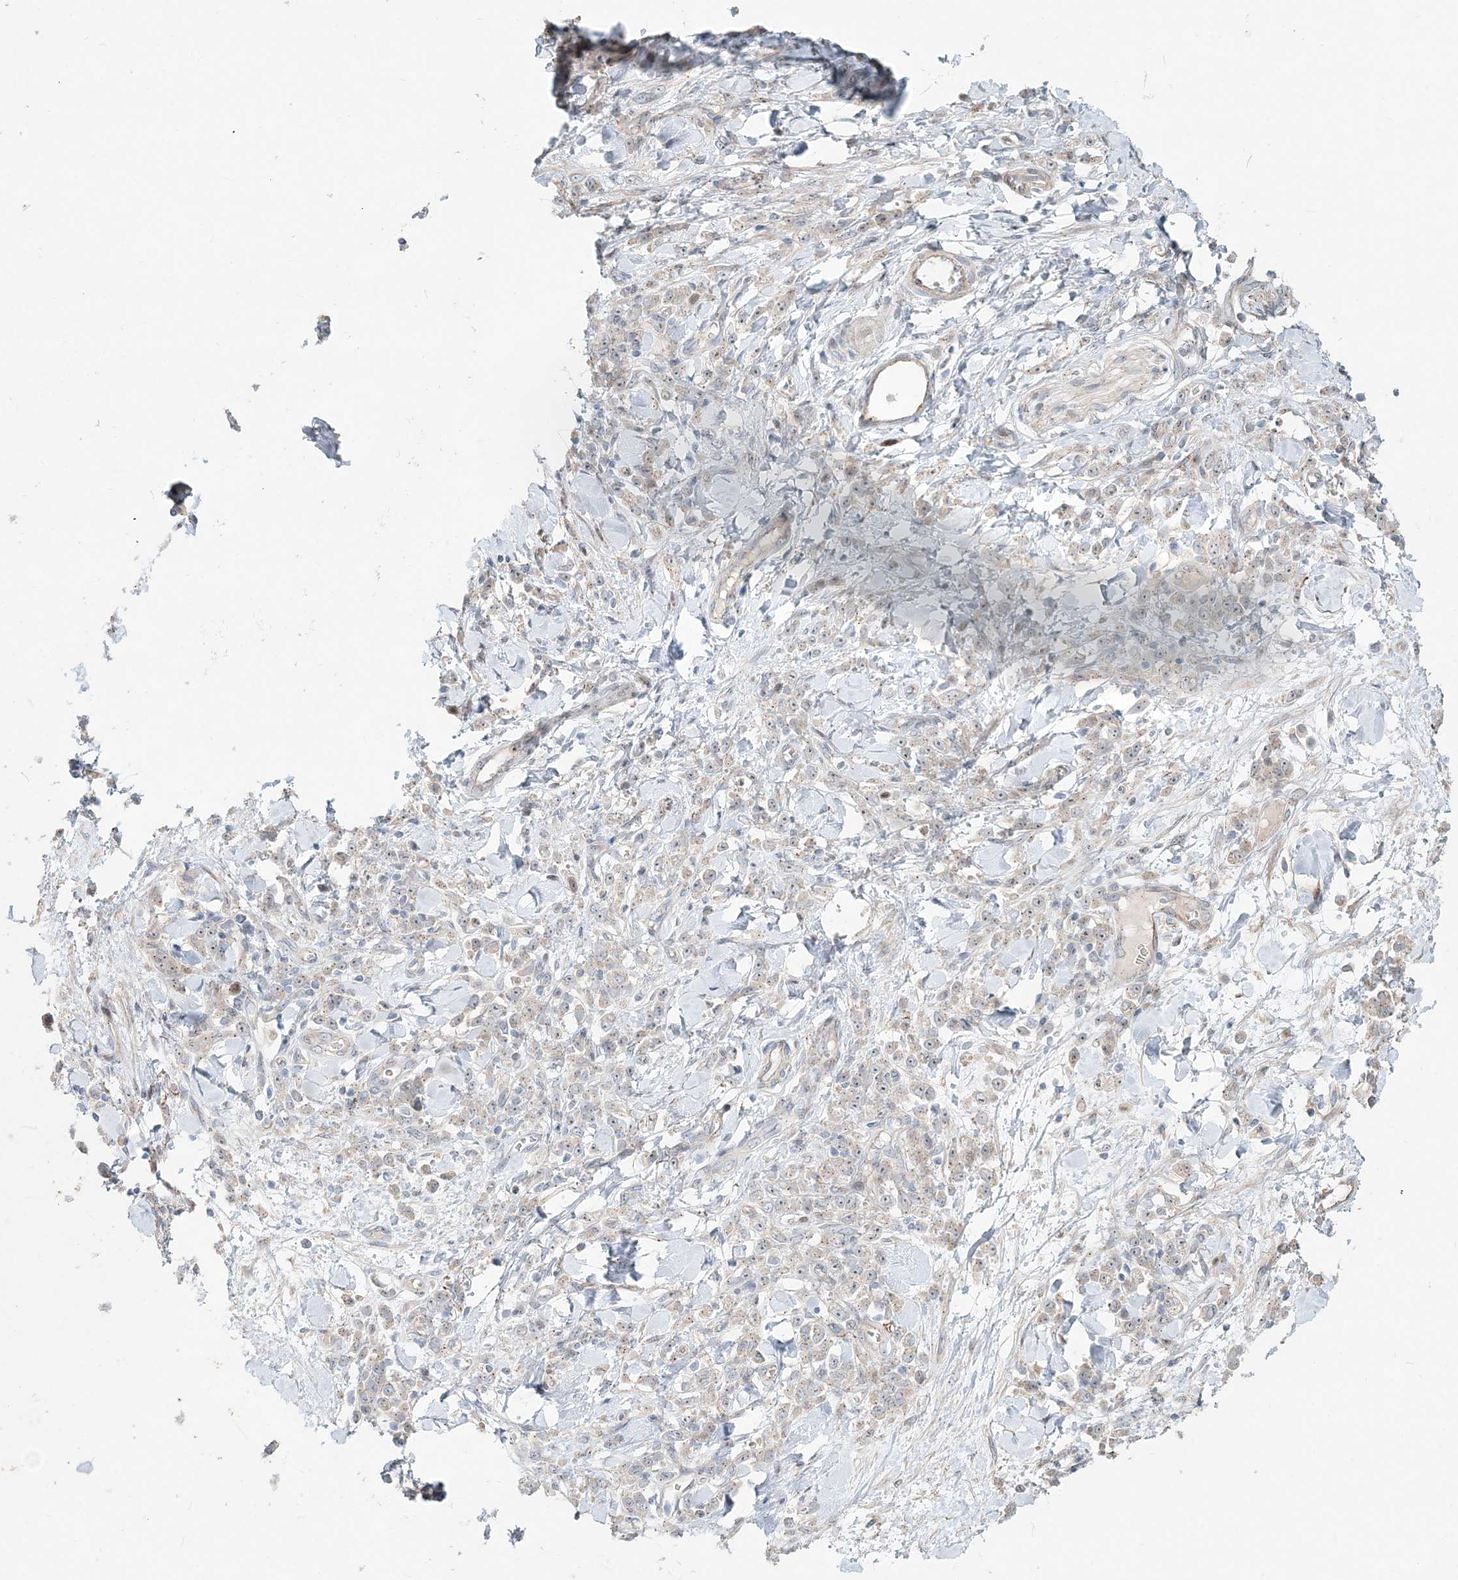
{"staining": {"intensity": "negative", "quantity": "none", "location": "none"}, "tissue": "stomach cancer", "cell_type": "Tumor cells", "image_type": "cancer", "snomed": [{"axis": "morphology", "description": "Normal tissue, NOS"}, {"axis": "morphology", "description": "Adenocarcinoma, NOS"}, {"axis": "topography", "description": "Stomach"}], "caption": "Human stomach adenocarcinoma stained for a protein using immunohistochemistry exhibits no expression in tumor cells.", "gene": "CXXC5", "patient": {"sex": "male", "age": 82}}